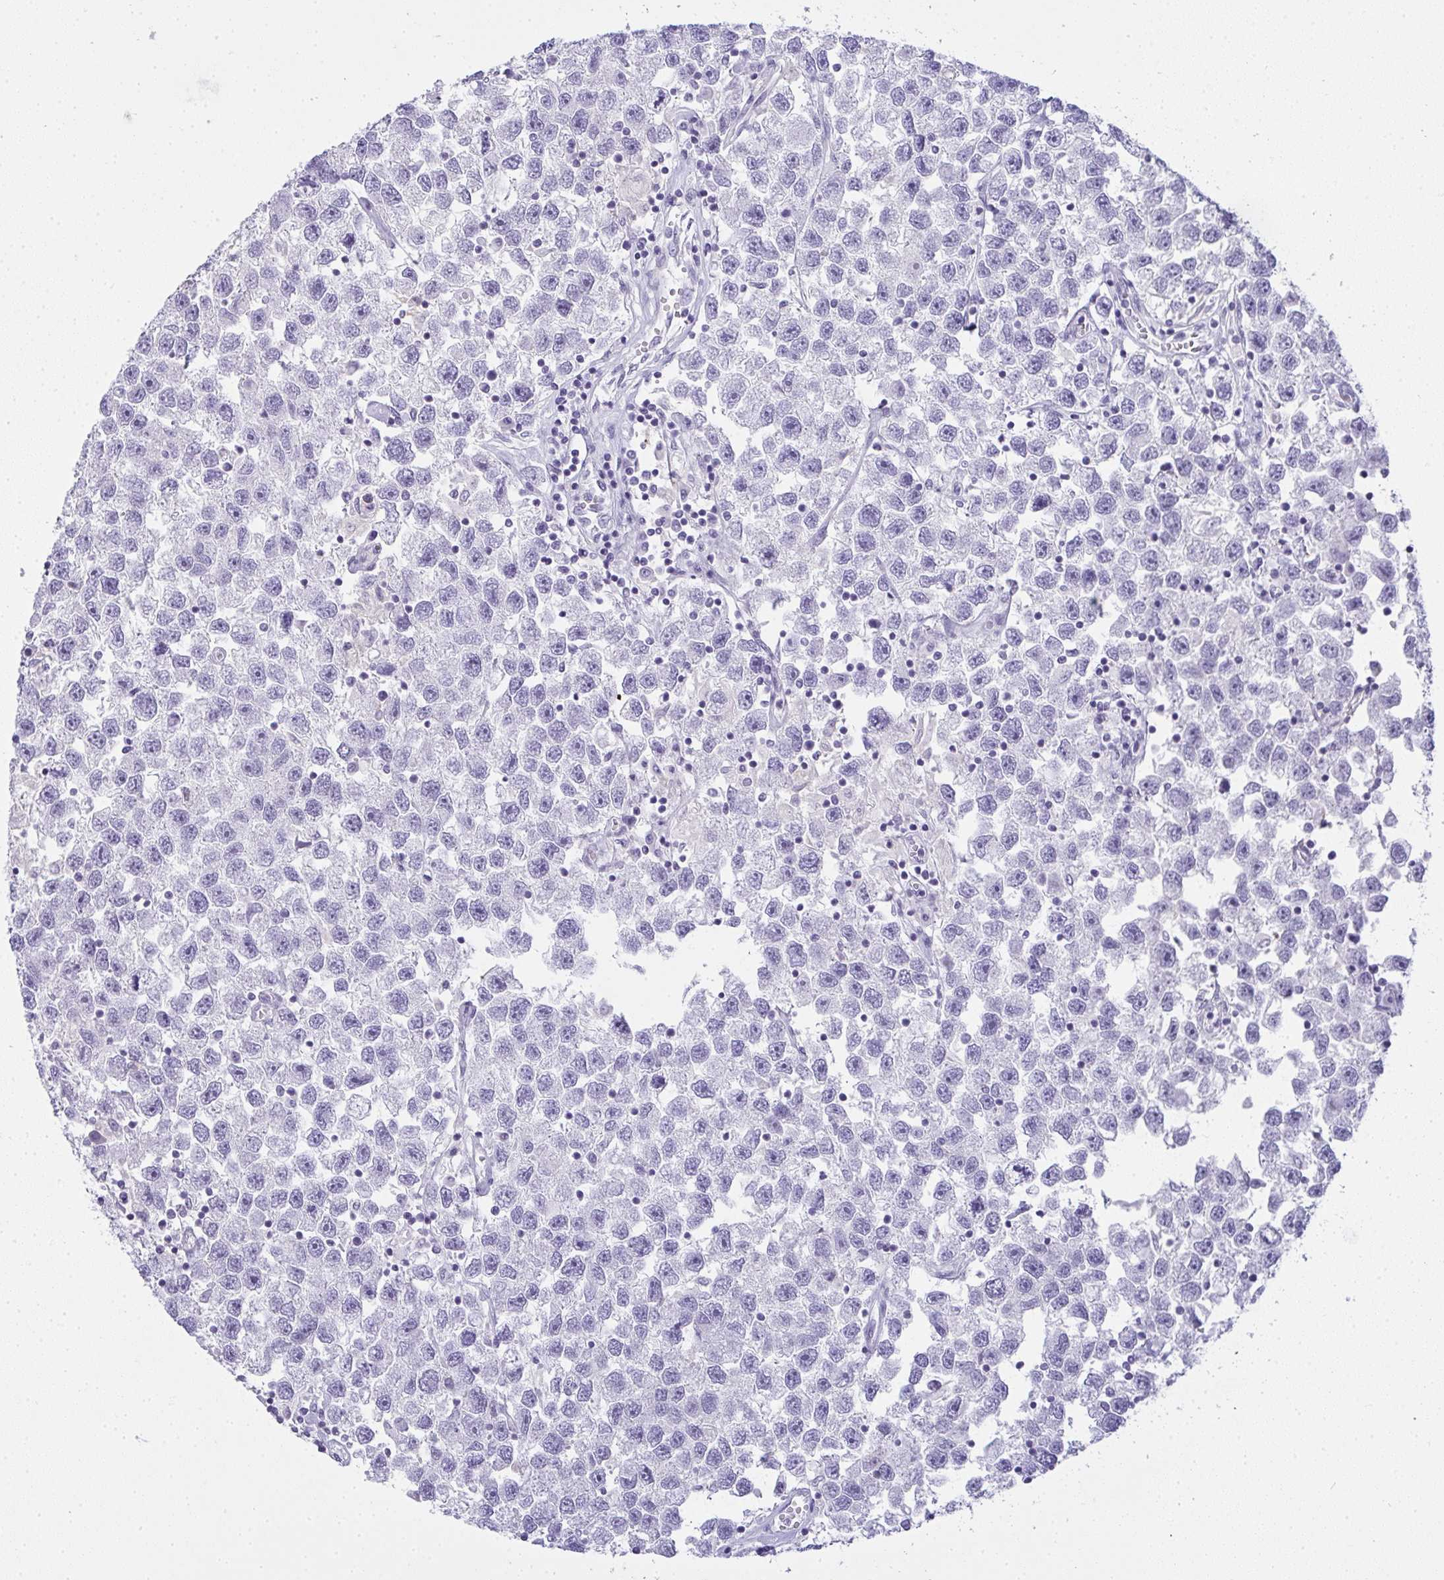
{"staining": {"intensity": "negative", "quantity": "none", "location": "none"}, "tissue": "testis cancer", "cell_type": "Tumor cells", "image_type": "cancer", "snomed": [{"axis": "morphology", "description": "Seminoma, NOS"}, {"axis": "topography", "description": "Testis"}], "caption": "Tumor cells show no significant positivity in testis cancer. (DAB IHC visualized using brightfield microscopy, high magnification).", "gene": "GSDMB", "patient": {"sex": "male", "age": 26}}